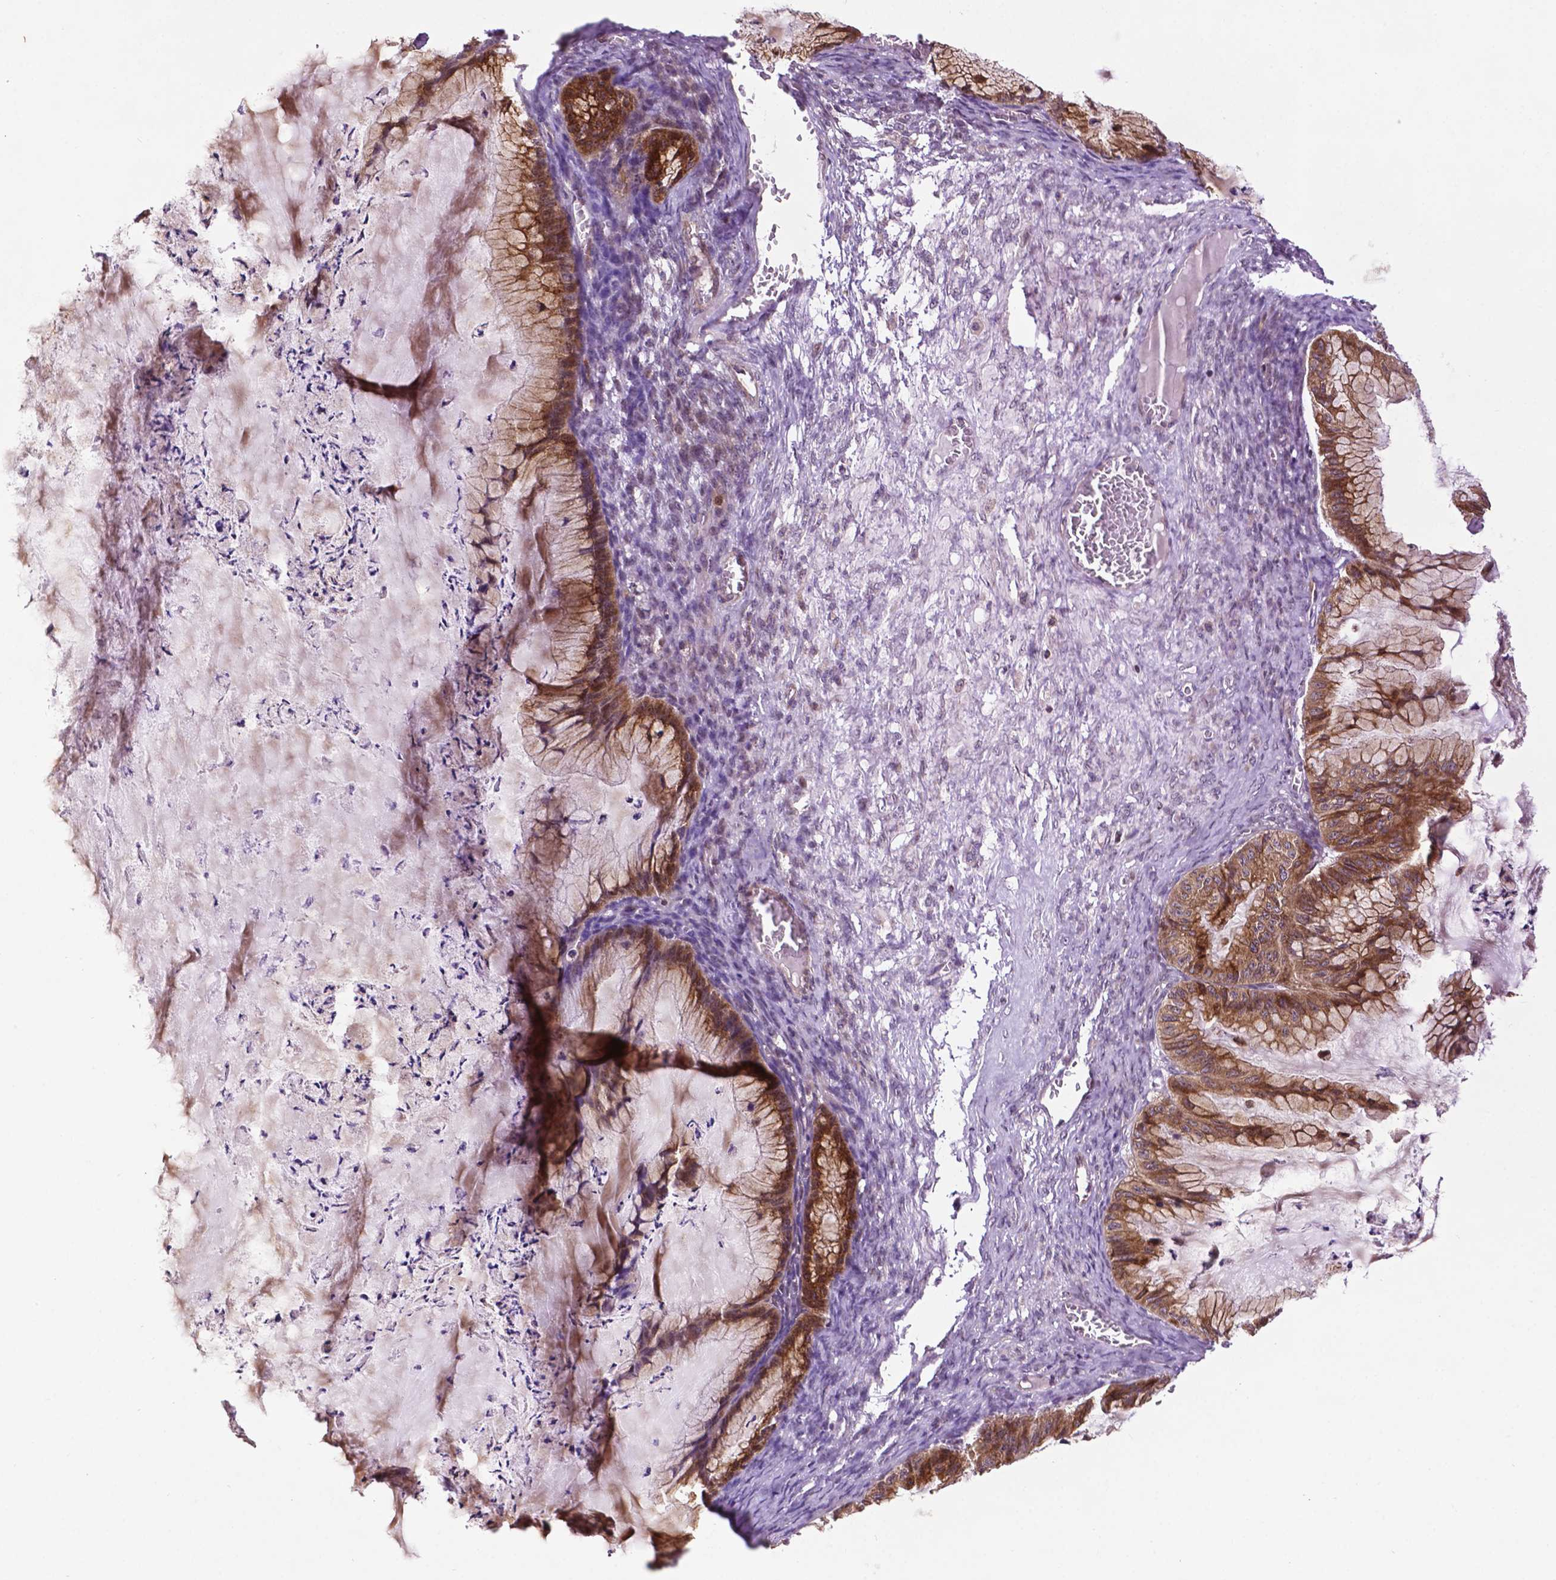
{"staining": {"intensity": "moderate", "quantity": ">75%", "location": "cytoplasmic/membranous,nuclear"}, "tissue": "ovarian cancer", "cell_type": "Tumor cells", "image_type": "cancer", "snomed": [{"axis": "morphology", "description": "Cystadenocarcinoma, mucinous, NOS"}, {"axis": "topography", "description": "Ovary"}], "caption": "Mucinous cystadenocarcinoma (ovarian) tissue displays moderate cytoplasmic/membranous and nuclear staining in approximately >75% of tumor cells, visualized by immunohistochemistry.", "gene": "TMX2", "patient": {"sex": "female", "age": 72}}